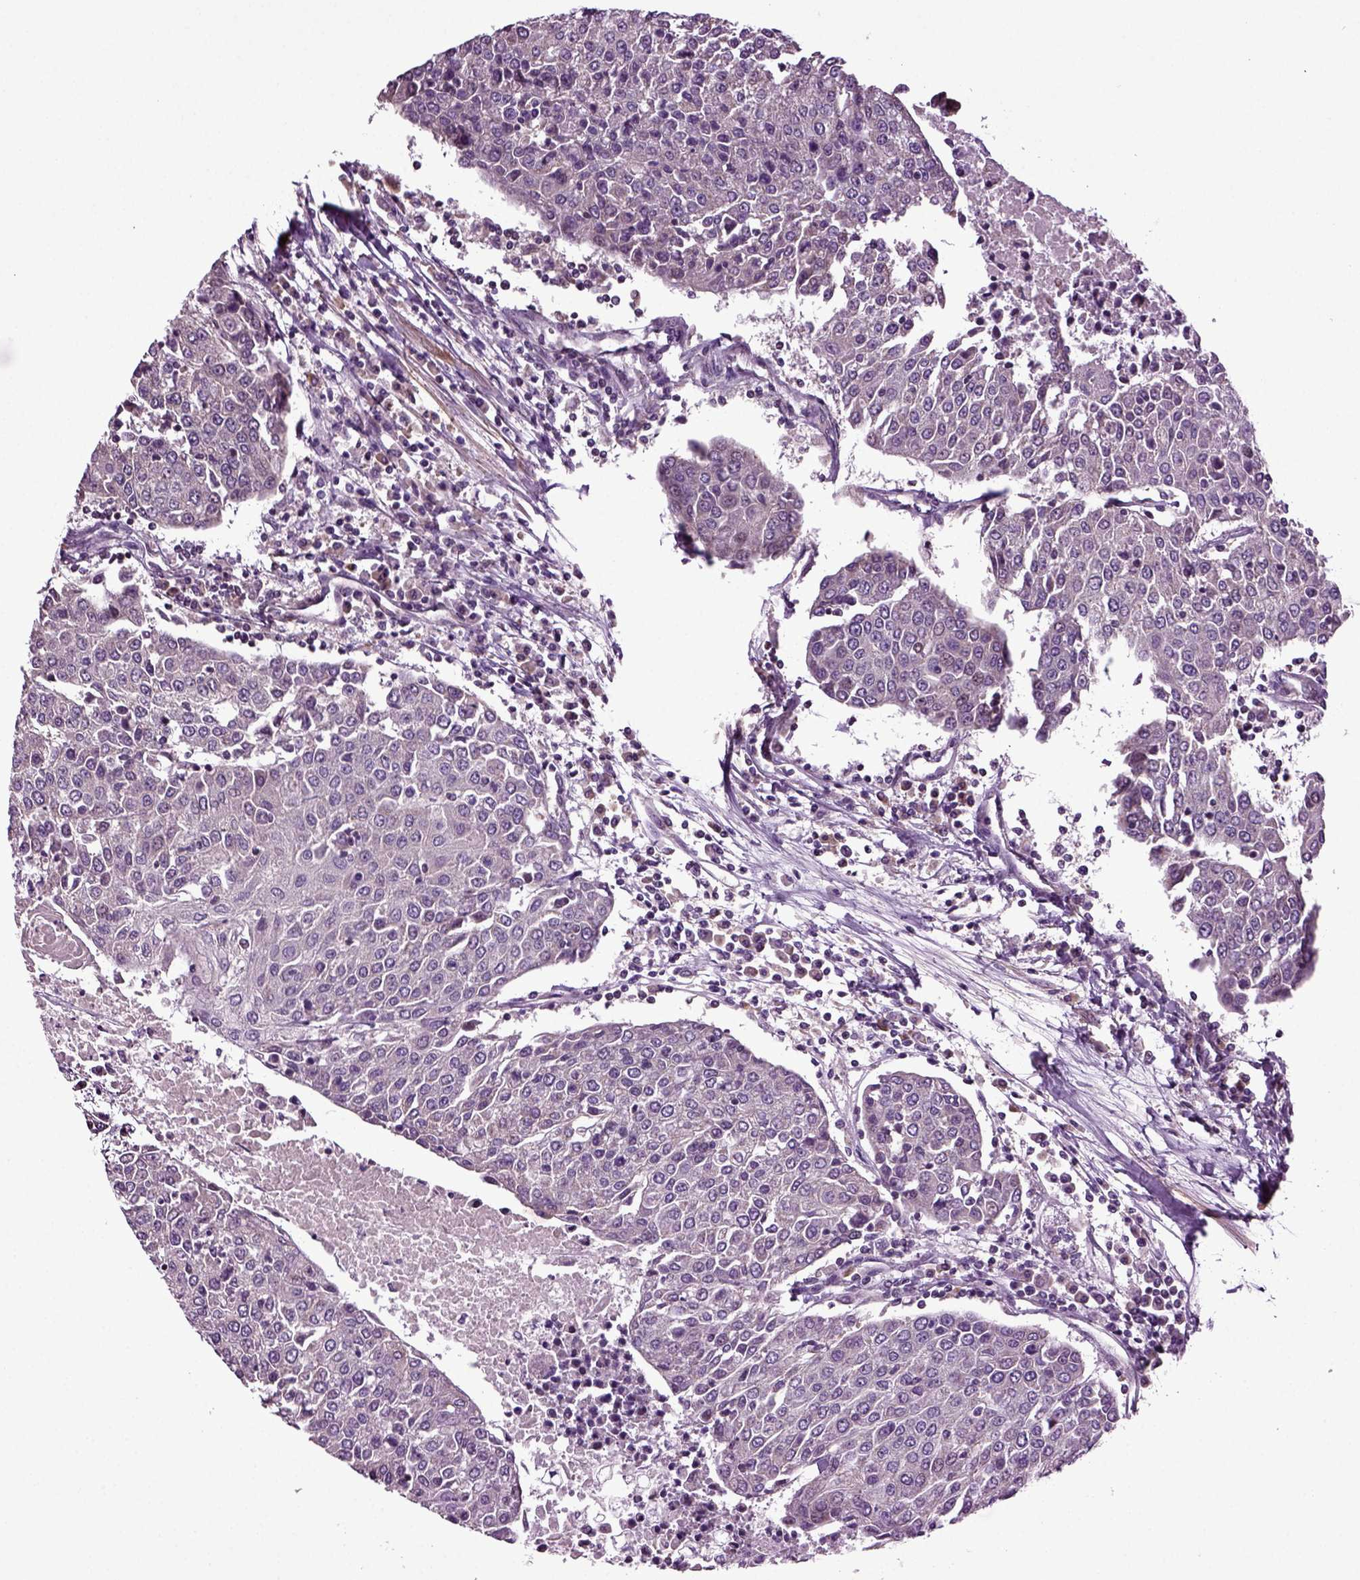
{"staining": {"intensity": "weak", "quantity": "<25%", "location": "cytoplasmic/membranous"}, "tissue": "urothelial cancer", "cell_type": "Tumor cells", "image_type": "cancer", "snomed": [{"axis": "morphology", "description": "Urothelial carcinoma, High grade"}, {"axis": "topography", "description": "Urinary bladder"}], "caption": "Immunohistochemistry image of neoplastic tissue: urothelial cancer stained with DAB exhibits no significant protein expression in tumor cells.", "gene": "HAGHL", "patient": {"sex": "female", "age": 85}}